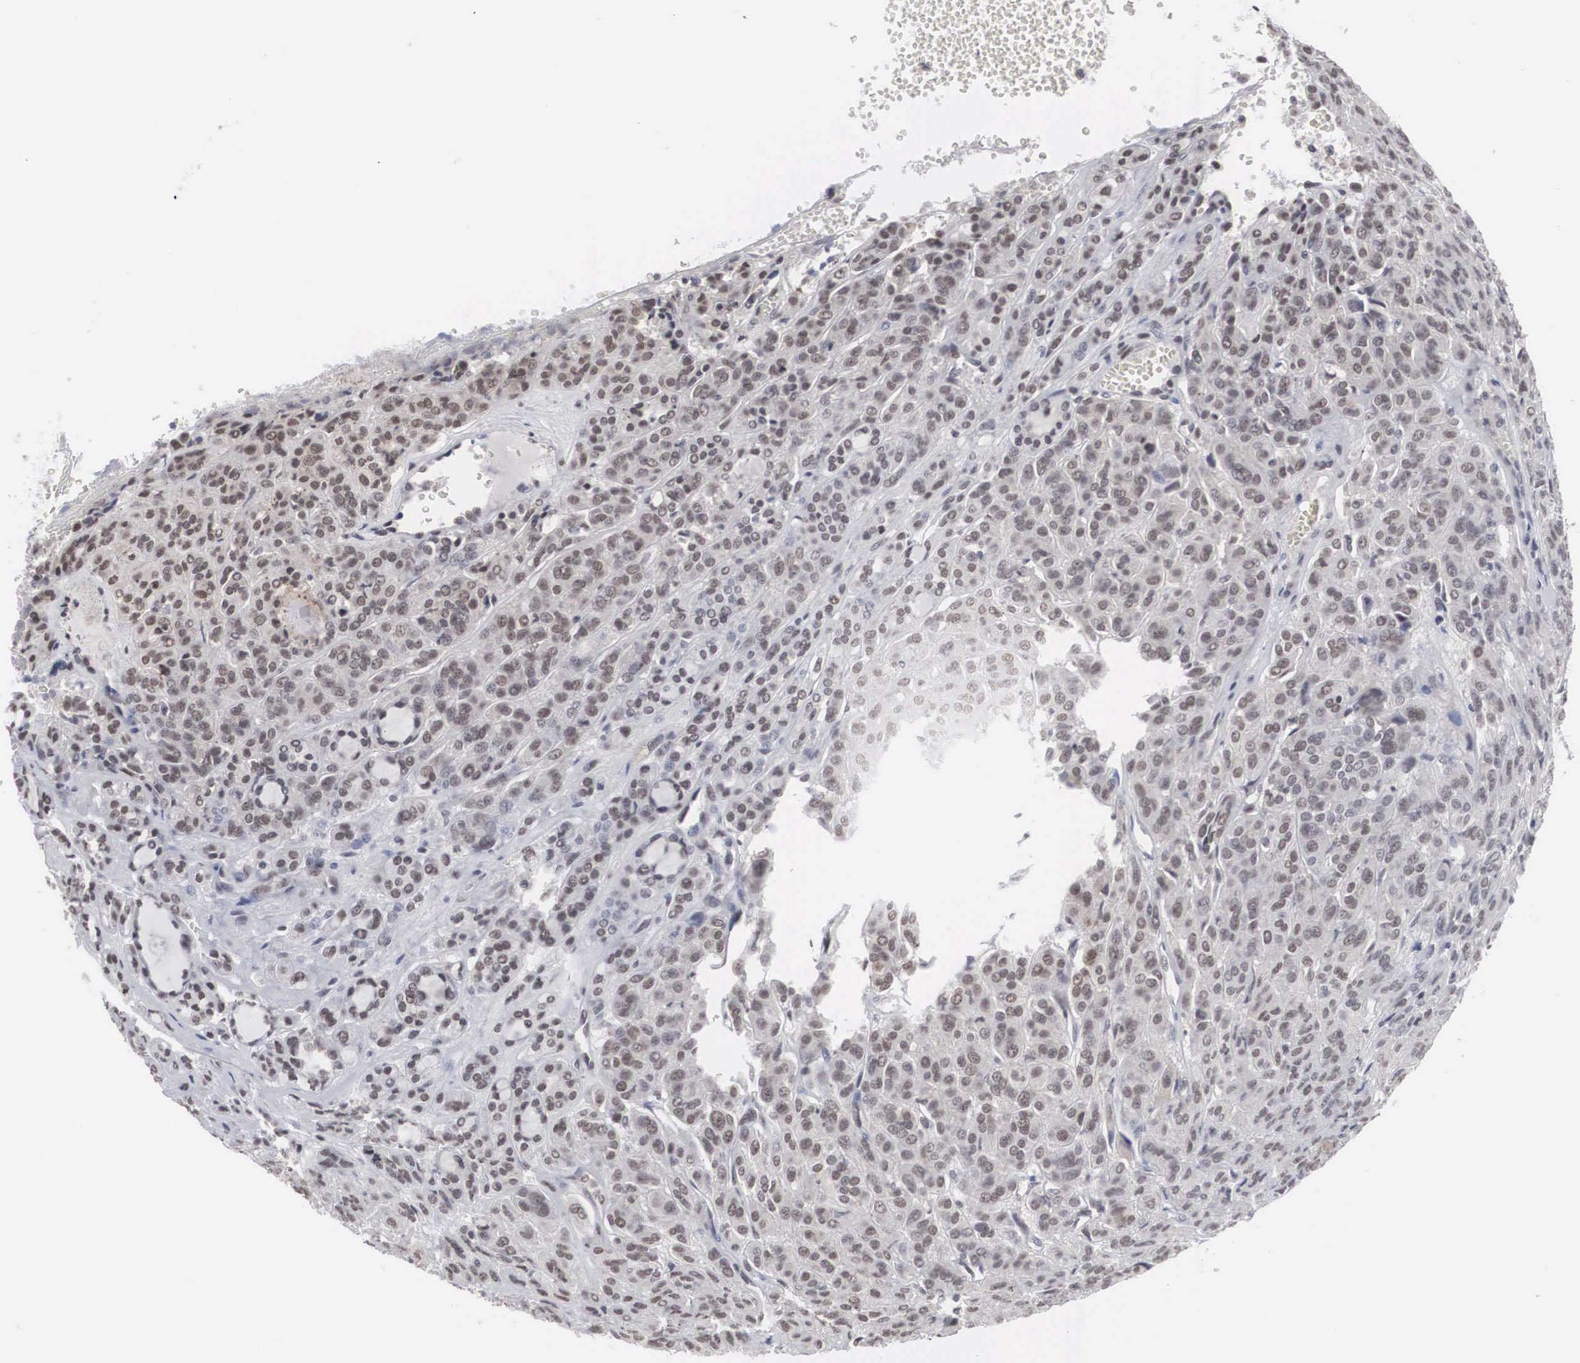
{"staining": {"intensity": "moderate", "quantity": "25%-75%", "location": "nuclear"}, "tissue": "thyroid cancer", "cell_type": "Tumor cells", "image_type": "cancer", "snomed": [{"axis": "morphology", "description": "Follicular adenoma carcinoma, NOS"}, {"axis": "topography", "description": "Thyroid gland"}], "caption": "Protein expression by IHC displays moderate nuclear expression in approximately 25%-75% of tumor cells in follicular adenoma carcinoma (thyroid).", "gene": "AUTS2", "patient": {"sex": "female", "age": 71}}